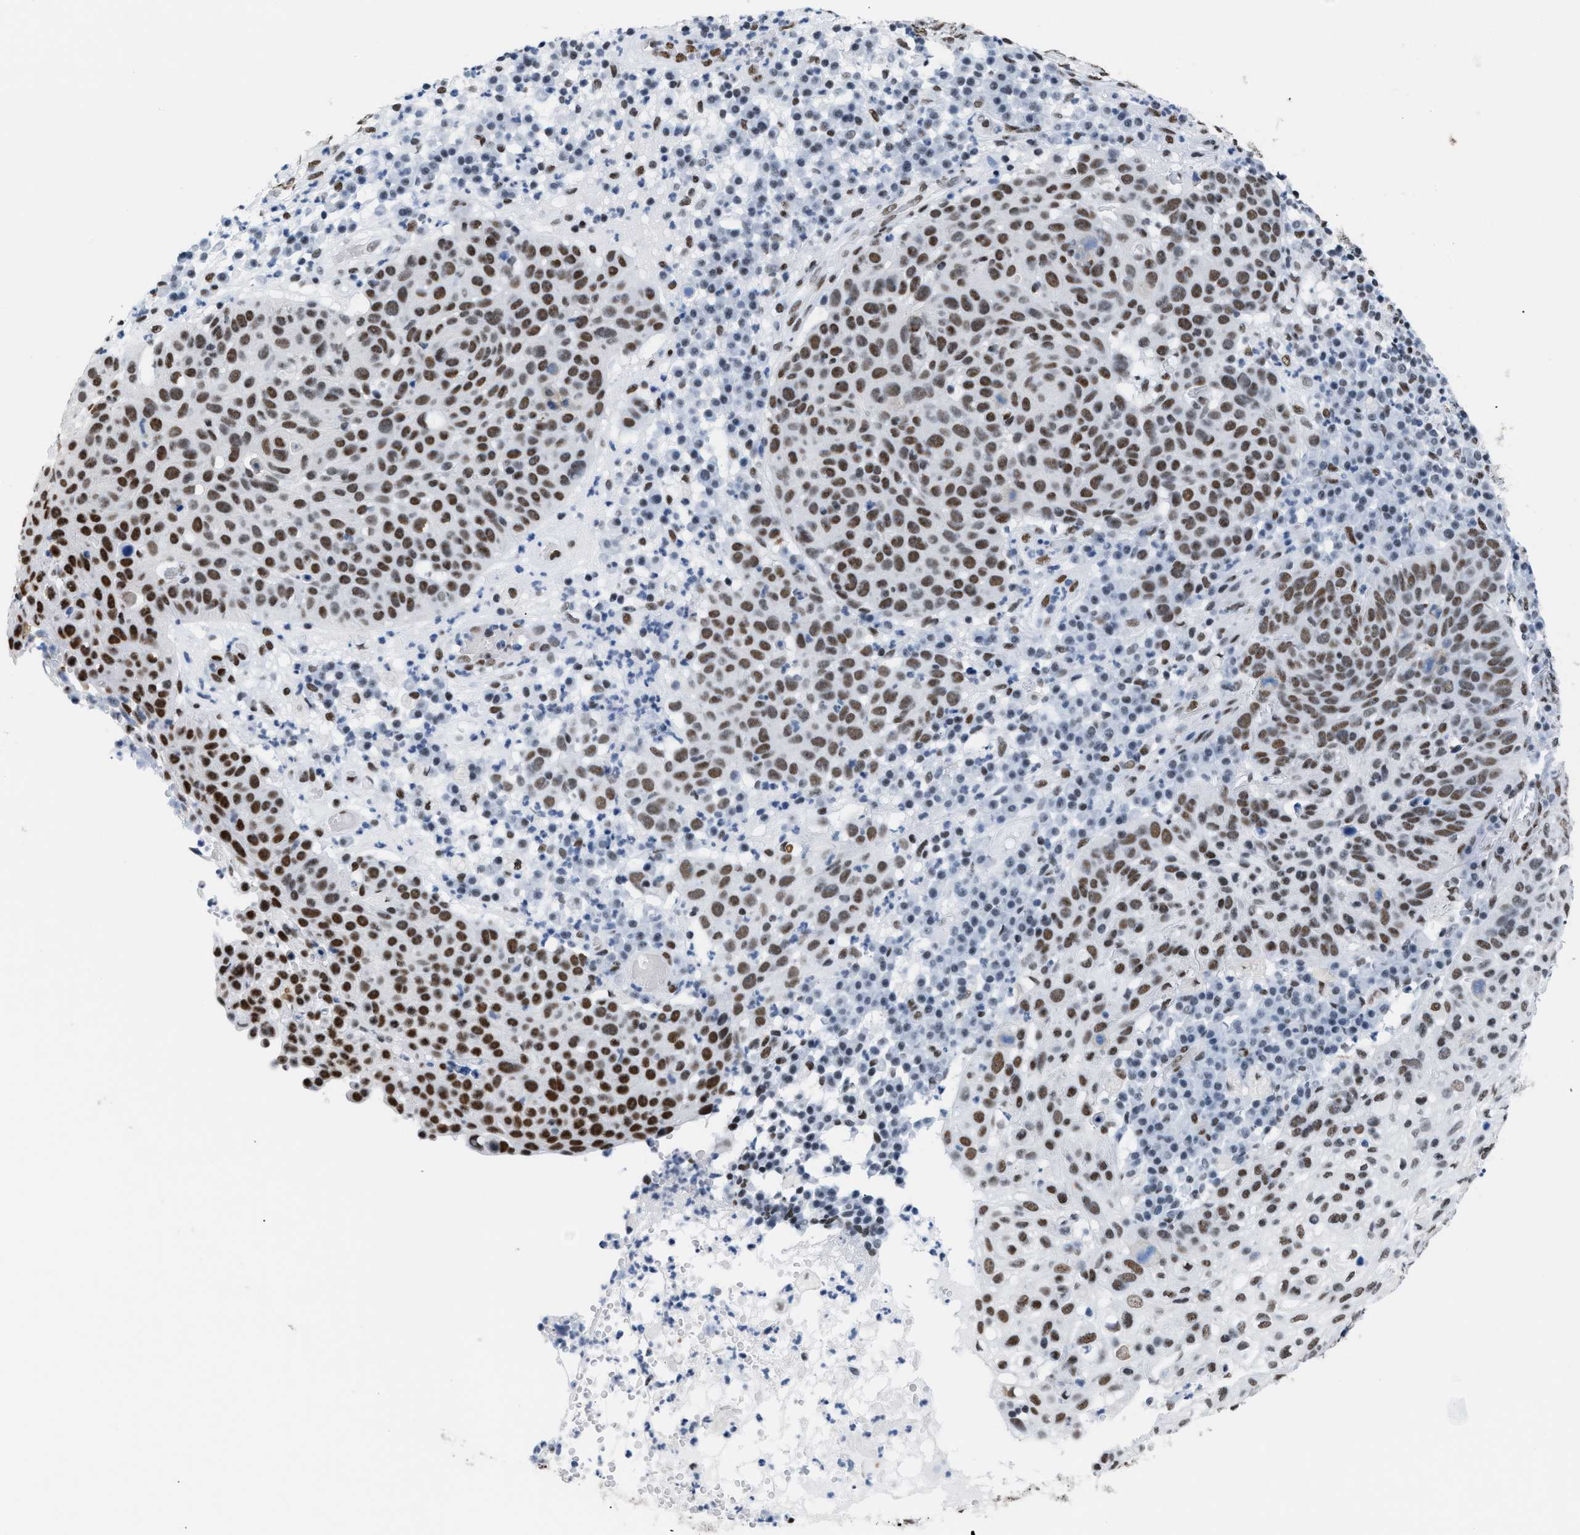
{"staining": {"intensity": "strong", "quantity": "25%-75%", "location": "nuclear"}, "tissue": "skin cancer", "cell_type": "Tumor cells", "image_type": "cancer", "snomed": [{"axis": "morphology", "description": "Squamous cell carcinoma in situ, NOS"}, {"axis": "morphology", "description": "Squamous cell carcinoma, NOS"}, {"axis": "topography", "description": "Skin"}], "caption": "A brown stain shows strong nuclear staining of a protein in skin cancer (squamous cell carcinoma) tumor cells.", "gene": "CCAR2", "patient": {"sex": "male", "age": 93}}